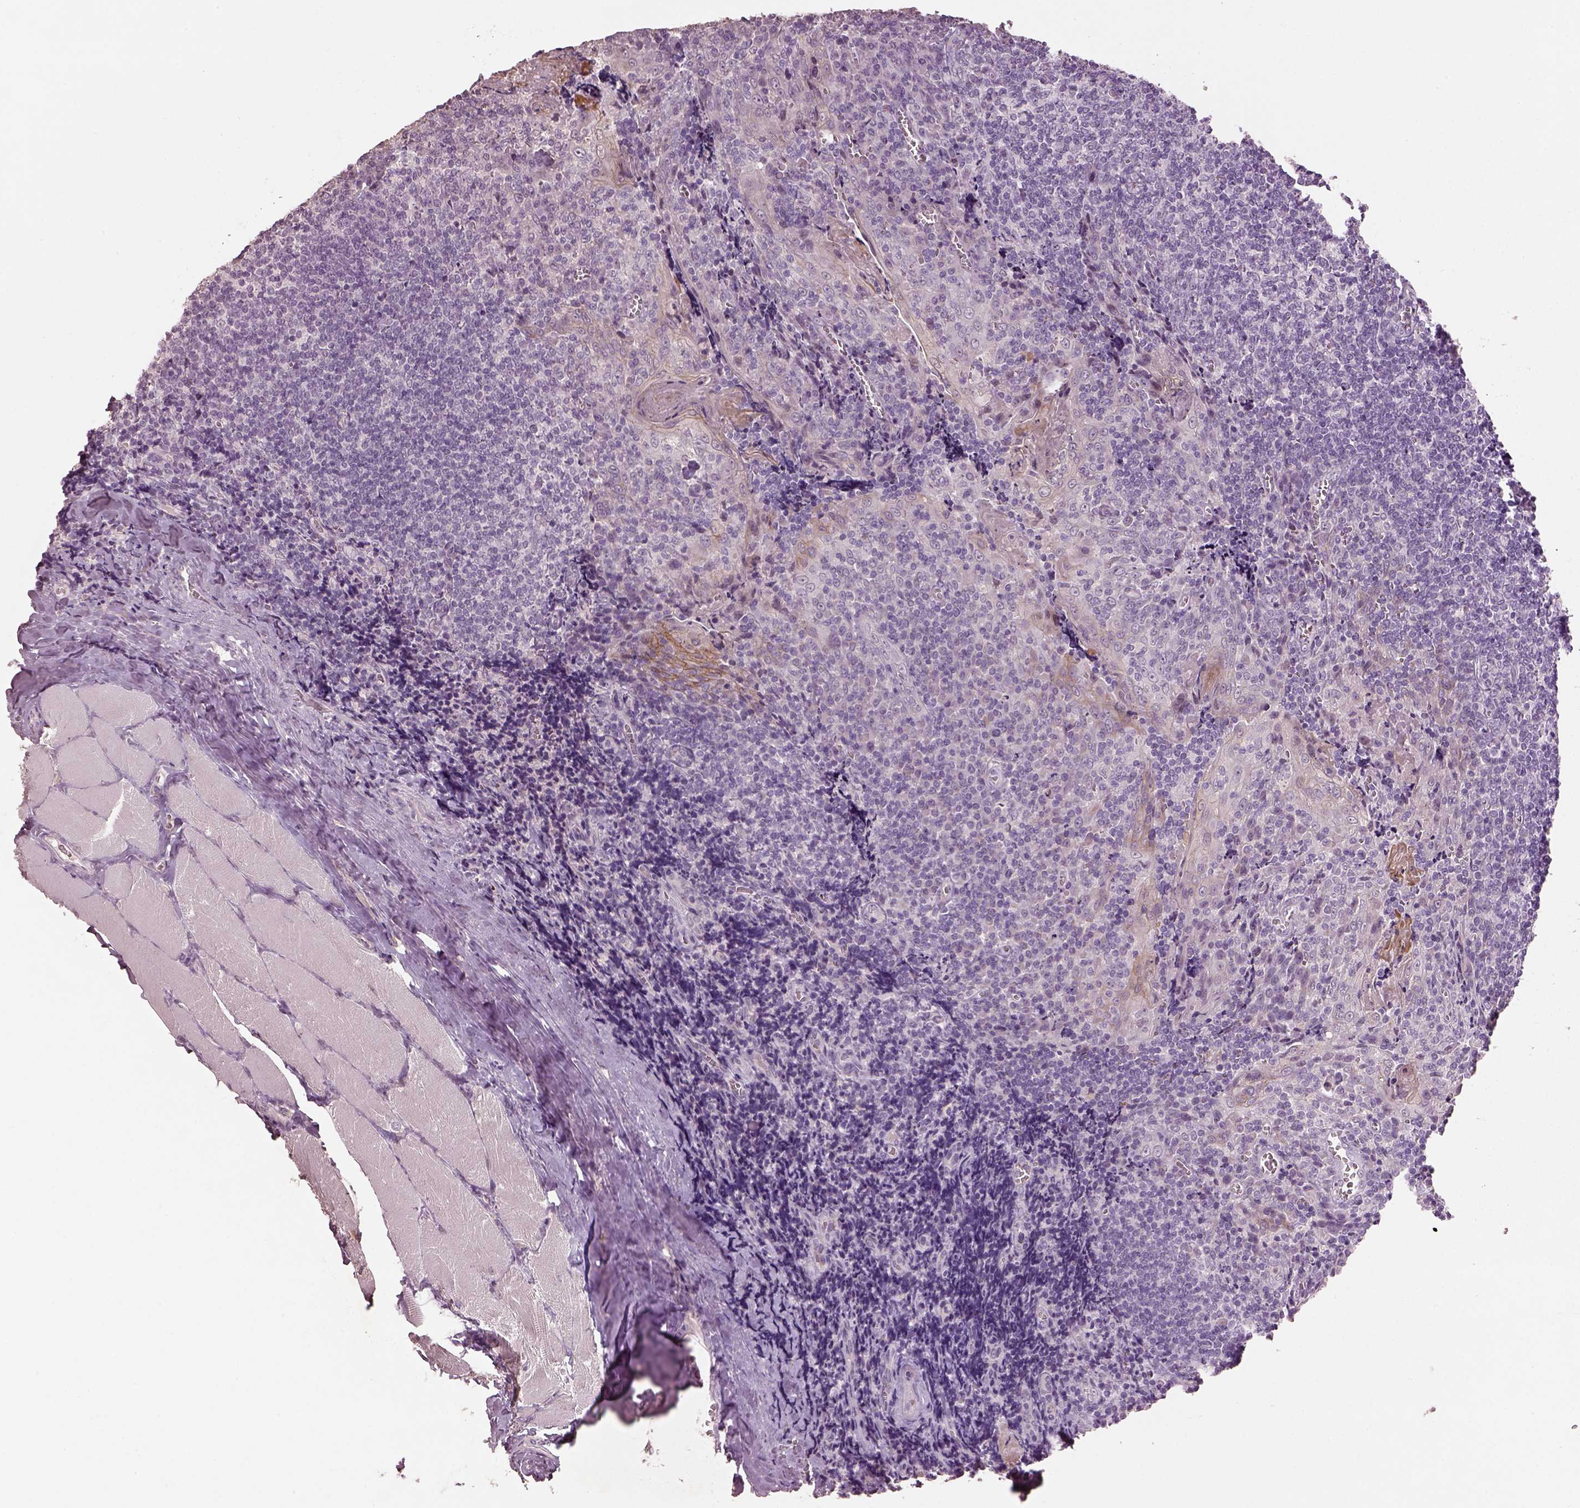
{"staining": {"intensity": "negative", "quantity": "none", "location": "none"}, "tissue": "tonsil", "cell_type": "Germinal center cells", "image_type": "normal", "snomed": [{"axis": "morphology", "description": "Normal tissue, NOS"}, {"axis": "morphology", "description": "Inflammation, NOS"}, {"axis": "topography", "description": "Tonsil"}], "caption": "A high-resolution histopathology image shows immunohistochemistry (IHC) staining of normal tonsil, which reveals no significant staining in germinal center cells.", "gene": "KCNIP3", "patient": {"sex": "female", "age": 31}}